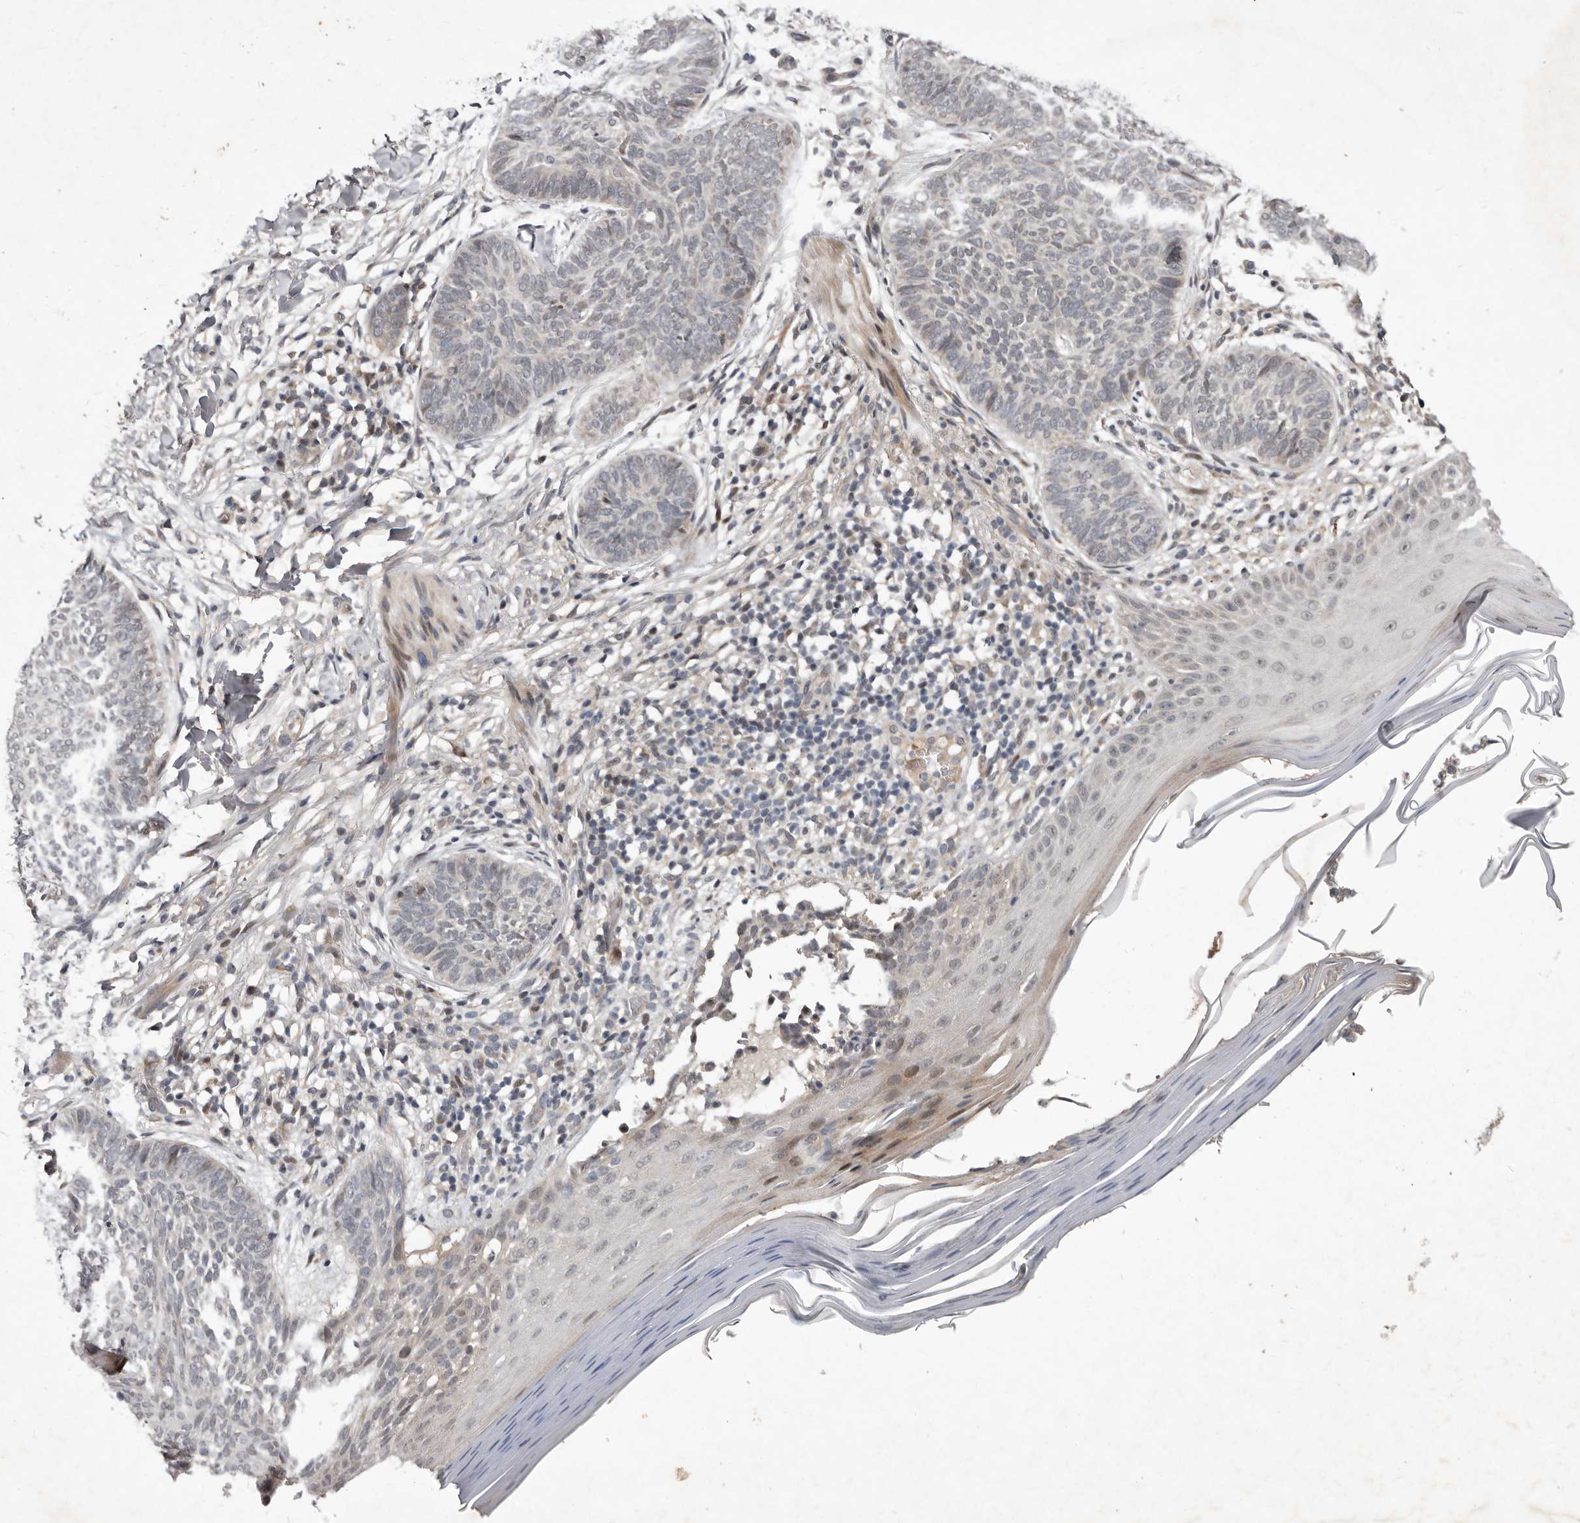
{"staining": {"intensity": "weak", "quantity": "<25%", "location": "cytoplasmic/membranous"}, "tissue": "skin cancer", "cell_type": "Tumor cells", "image_type": "cancer", "snomed": [{"axis": "morphology", "description": "Normal tissue, NOS"}, {"axis": "morphology", "description": "Basal cell carcinoma"}, {"axis": "topography", "description": "Skin"}], "caption": "Immunohistochemistry (IHC) of human skin cancer demonstrates no expression in tumor cells. (DAB immunohistochemistry (IHC) with hematoxylin counter stain).", "gene": "ABL1", "patient": {"sex": "male", "age": 50}}